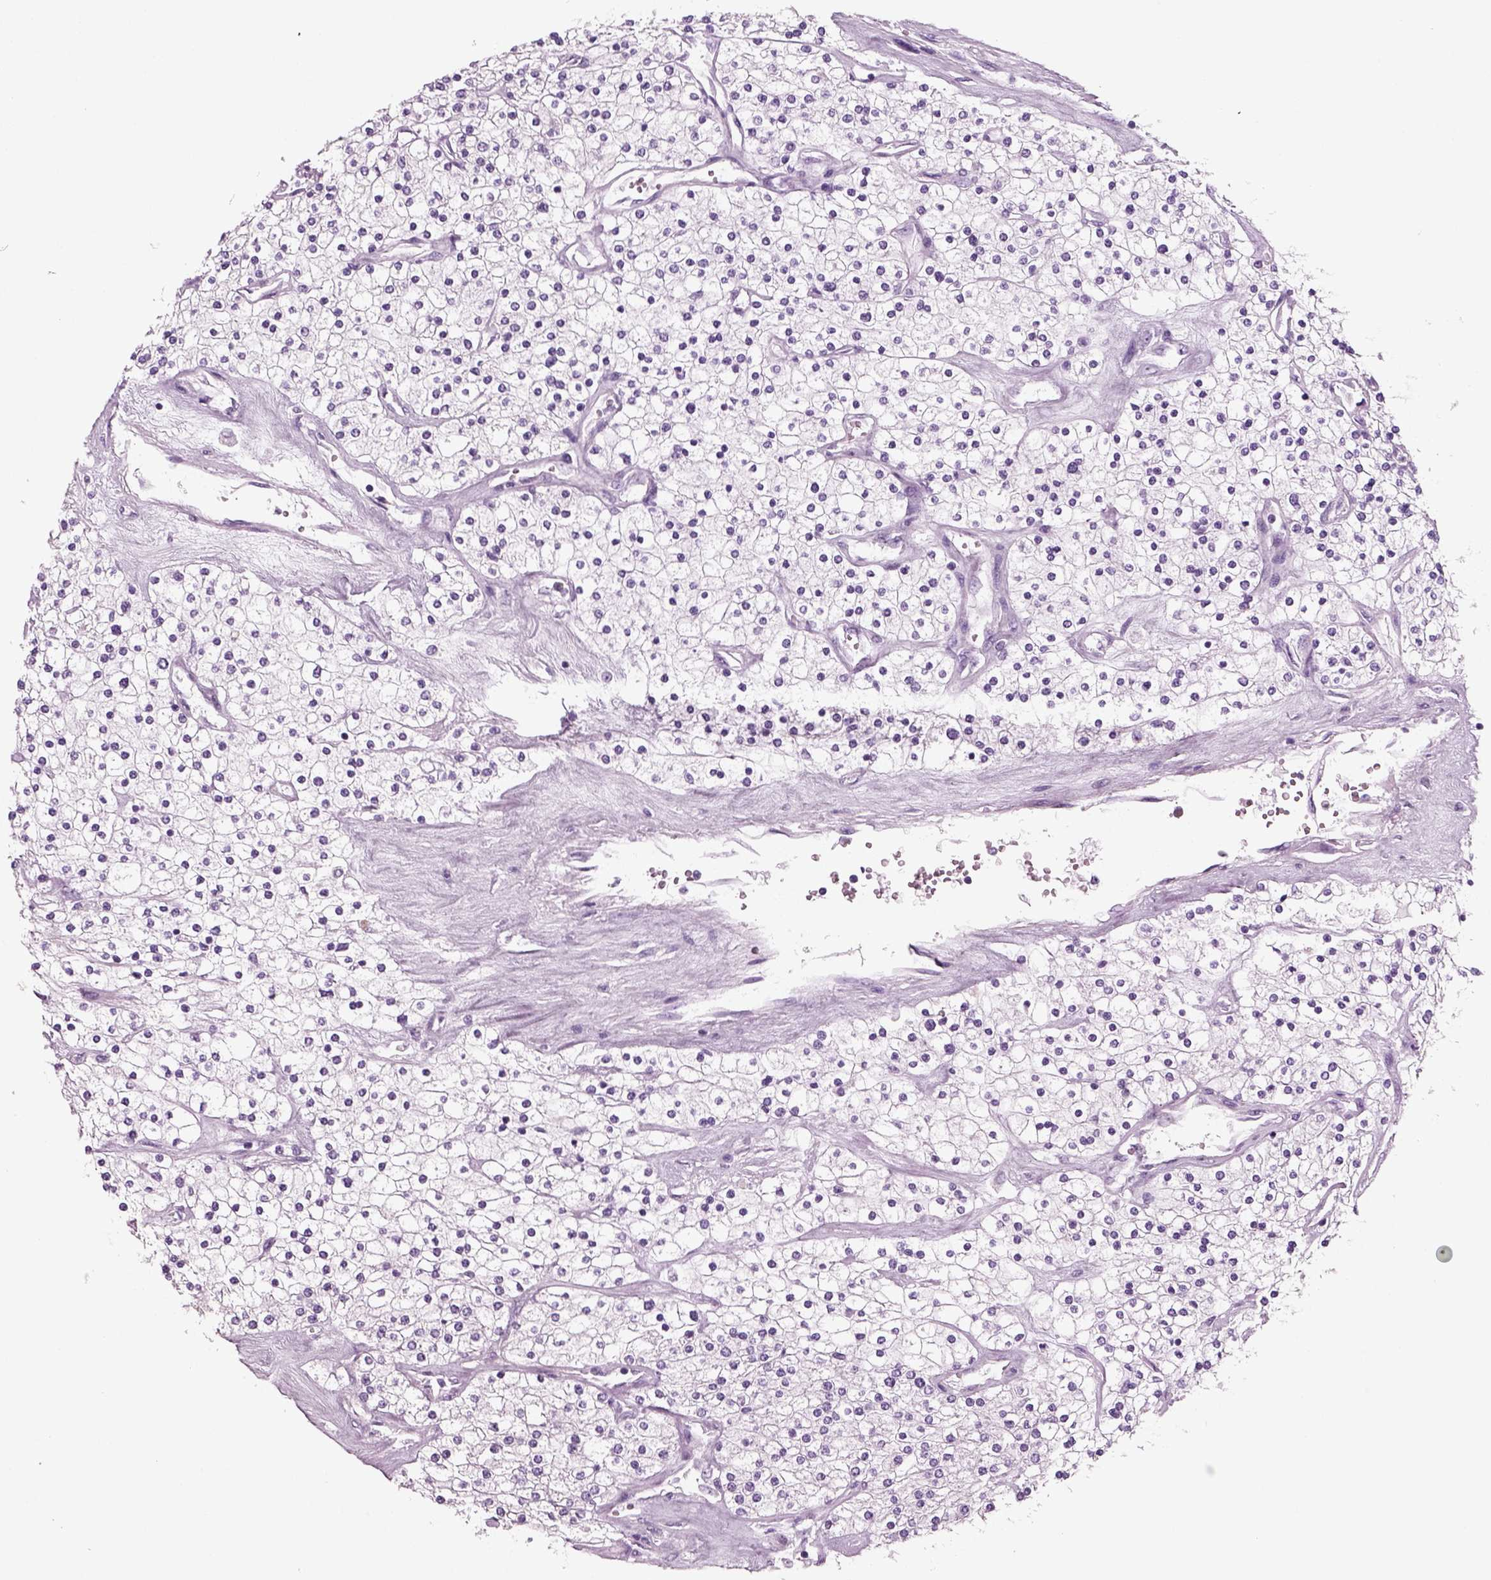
{"staining": {"intensity": "negative", "quantity": "none", "location": "none"}, "tissue": "renal cancer", "cell_type": "Tumor cells", "image_type": "cancer", "snomed": [{"axis": "morphology", "description": "Adenocarcinoma, NOS"}, {"axis": "topography", "description": "Kidney"}], "caption": "High power microscopy micrograph of an IHC micrograph of adenocarcinoma (renal), revealing no significant expression in tumor cells.", "gene": "CRABP1", "patient": {"sex": "male", "age": 80}}